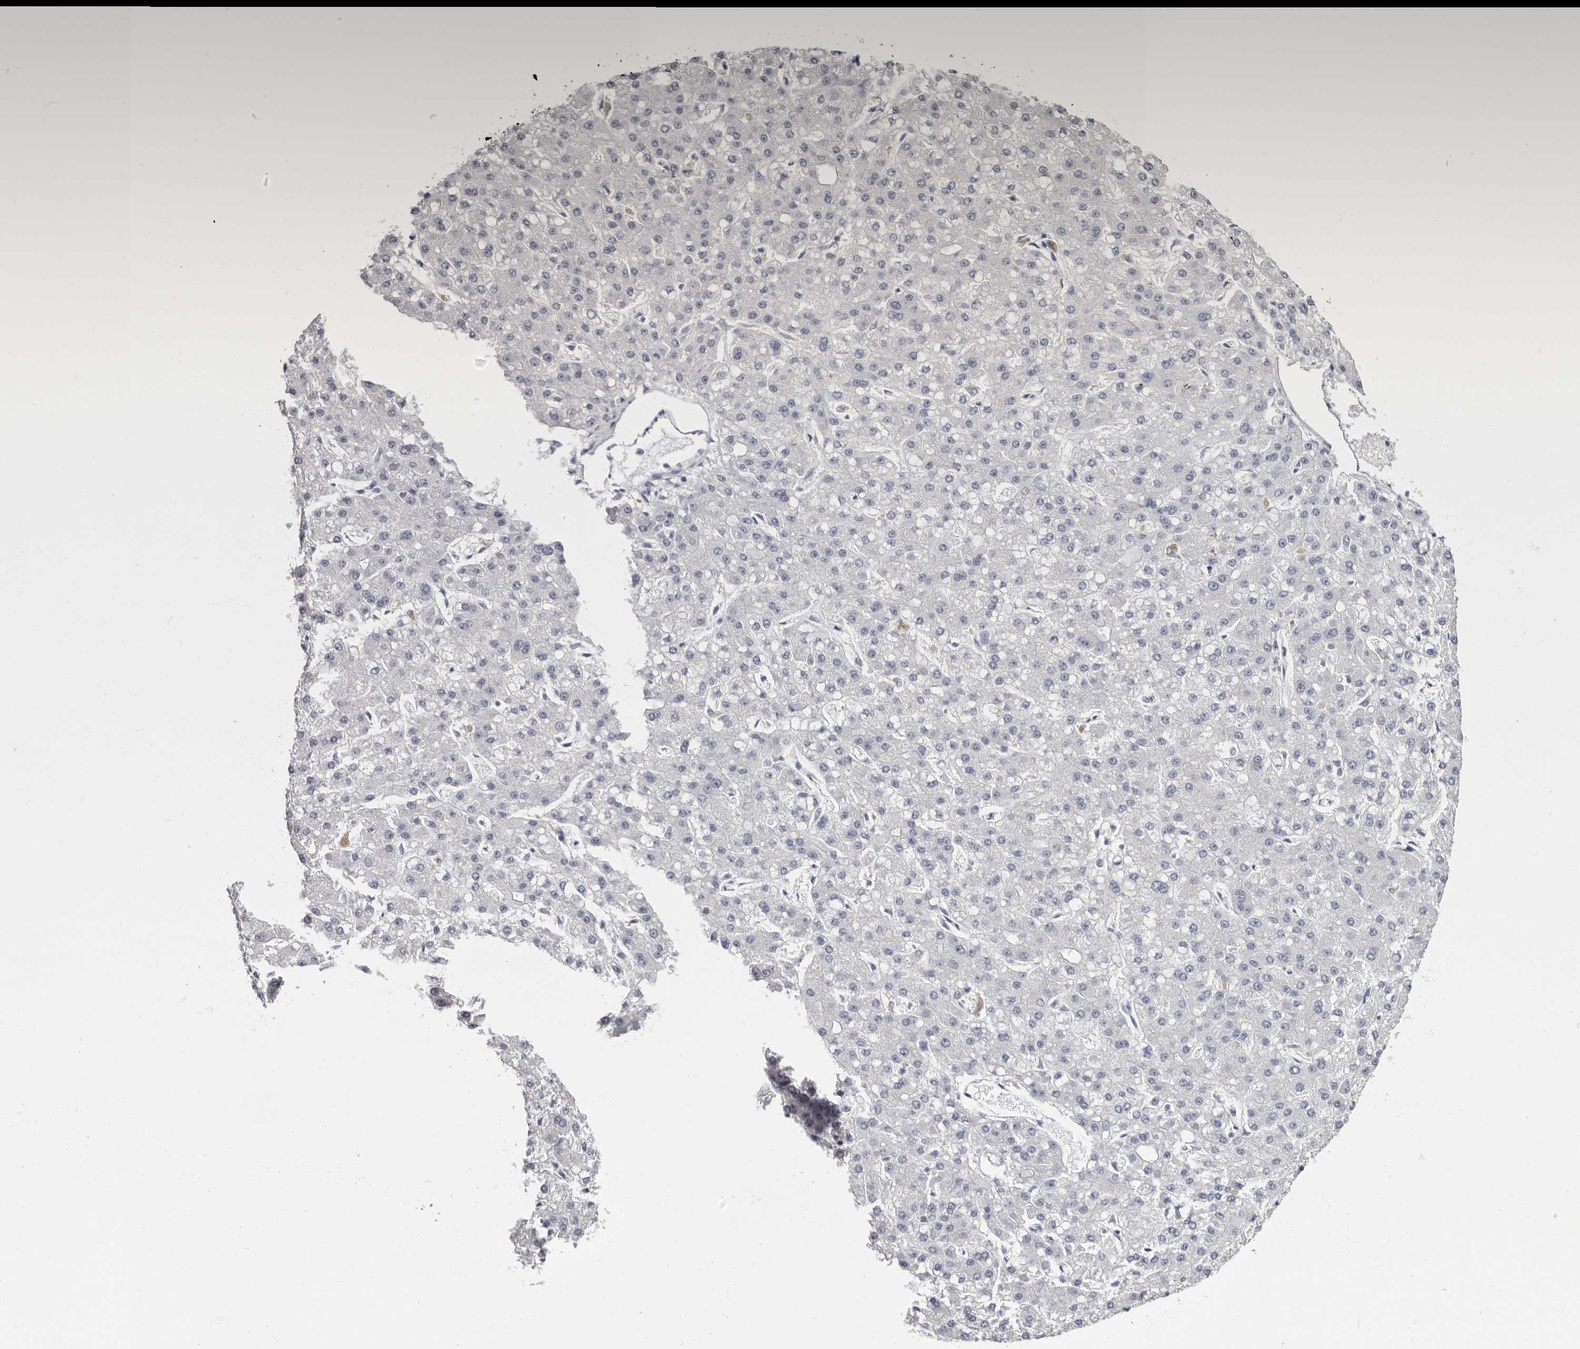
{"staining": {"intensity": "negative", "quantity": "none", "location": "none"}, "tissue": "liver cancer", "cell_type": "Tumor cells", "image_type": "cancer", "snomed": [{"axis": "morphology", "description": "Carcinoma, Hepatocellular, NOS"}, {"axis": "topography", "description": "Liver"}], "caption": "Protein analysis of liver cancer displays no significant positivity in tumor cells.", "gene": "ZNF326", "patient": {"sex": "male", "age": 67}}